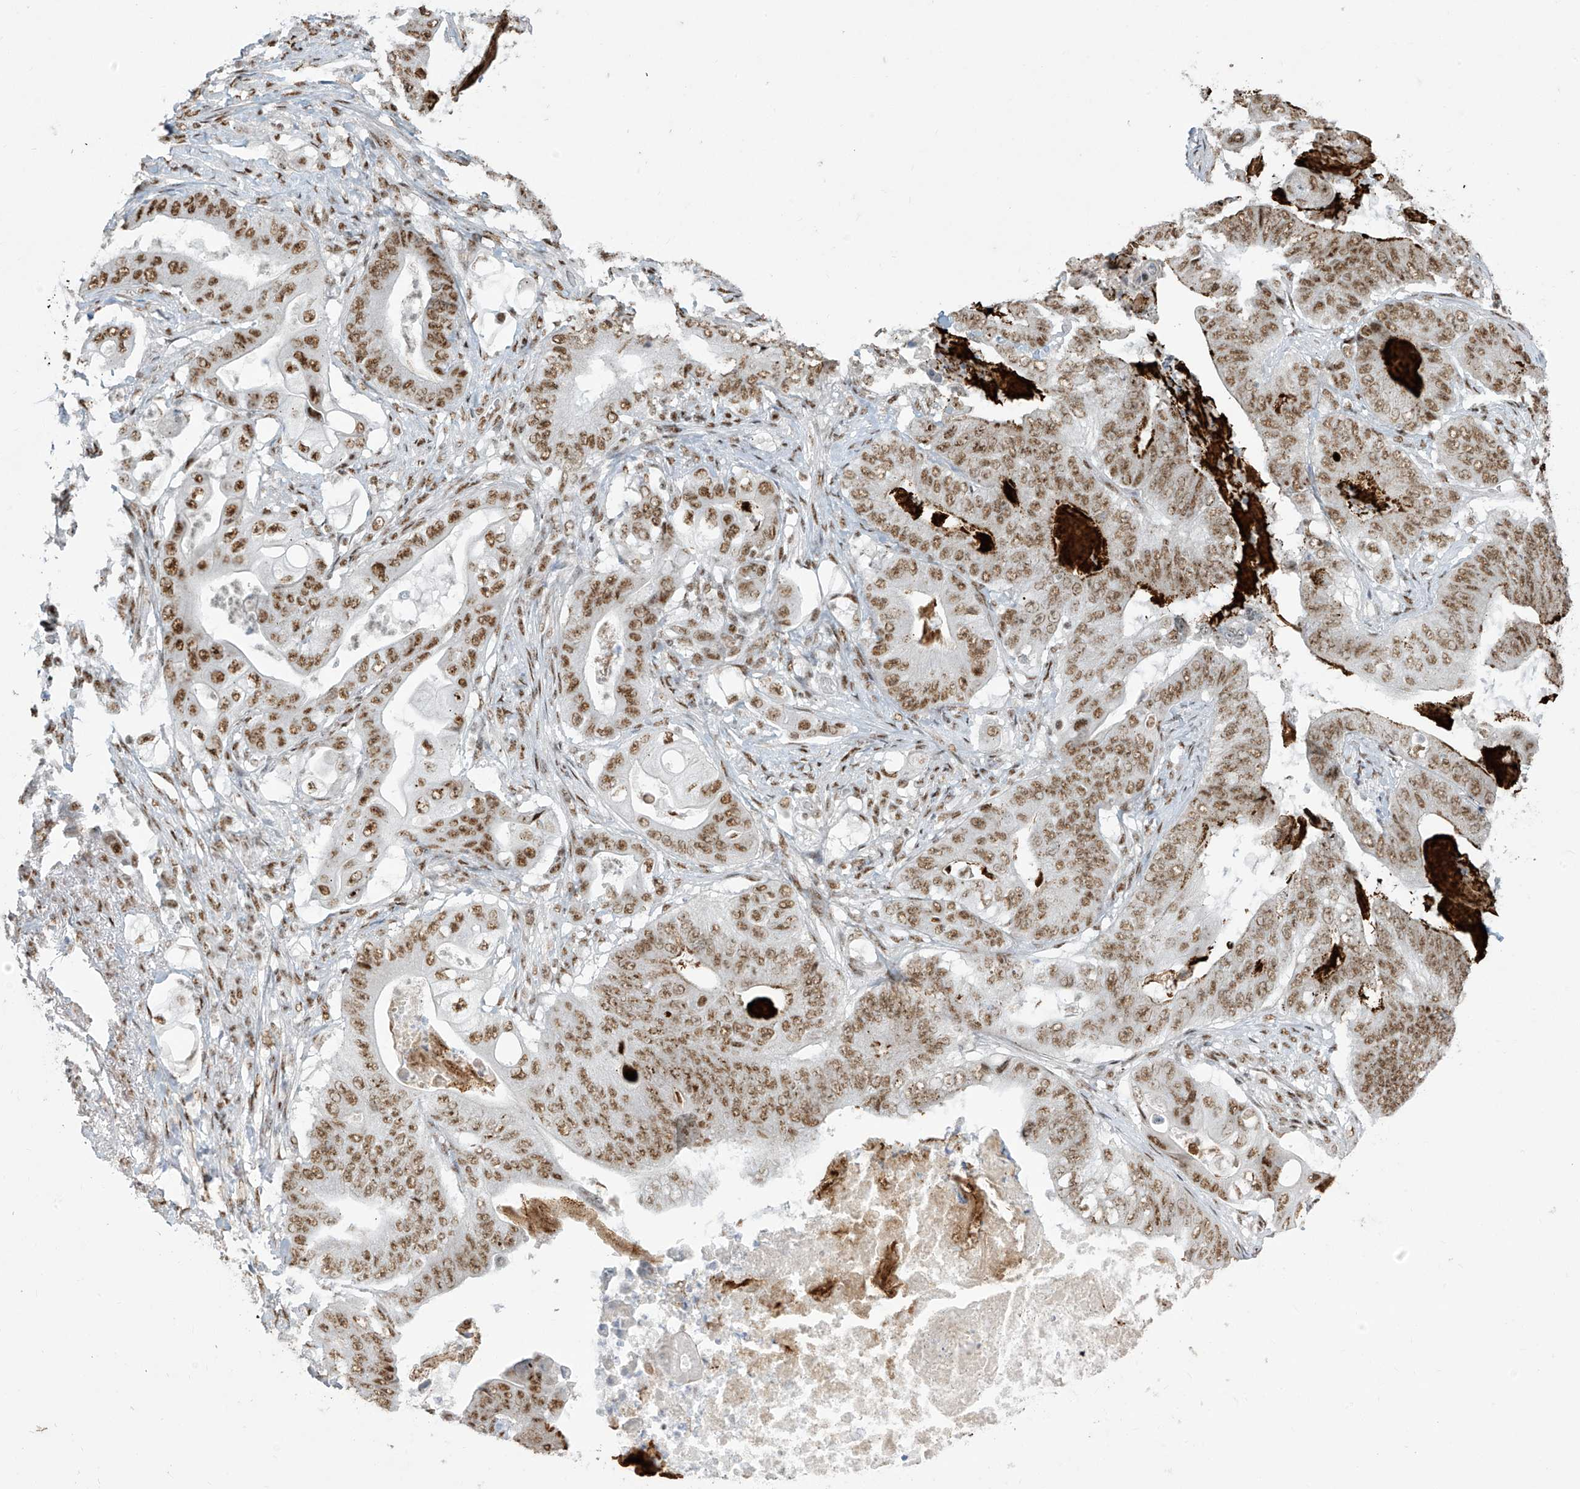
{"staining": {"intensity": "moderate", "quantity": ">75%", "location": "nuclear"}, "tissue": "stomach cancer", "cell_type": "Tumor cells", "image_type": "cancer", "snomed": [{"axis": "morphology", "description": "Adenocarcinoma, NOS"}, {"axis": "topography", "description": "Stomach"}], "caption": "Protein expression by immunohistochemistry displays moderate nuclear expression in approximately >75% of tumor cells in stomach cancer (adenocarcinoma).", "gene": "MS4A6A", "patient": {"sex": "female", "age": 73}}